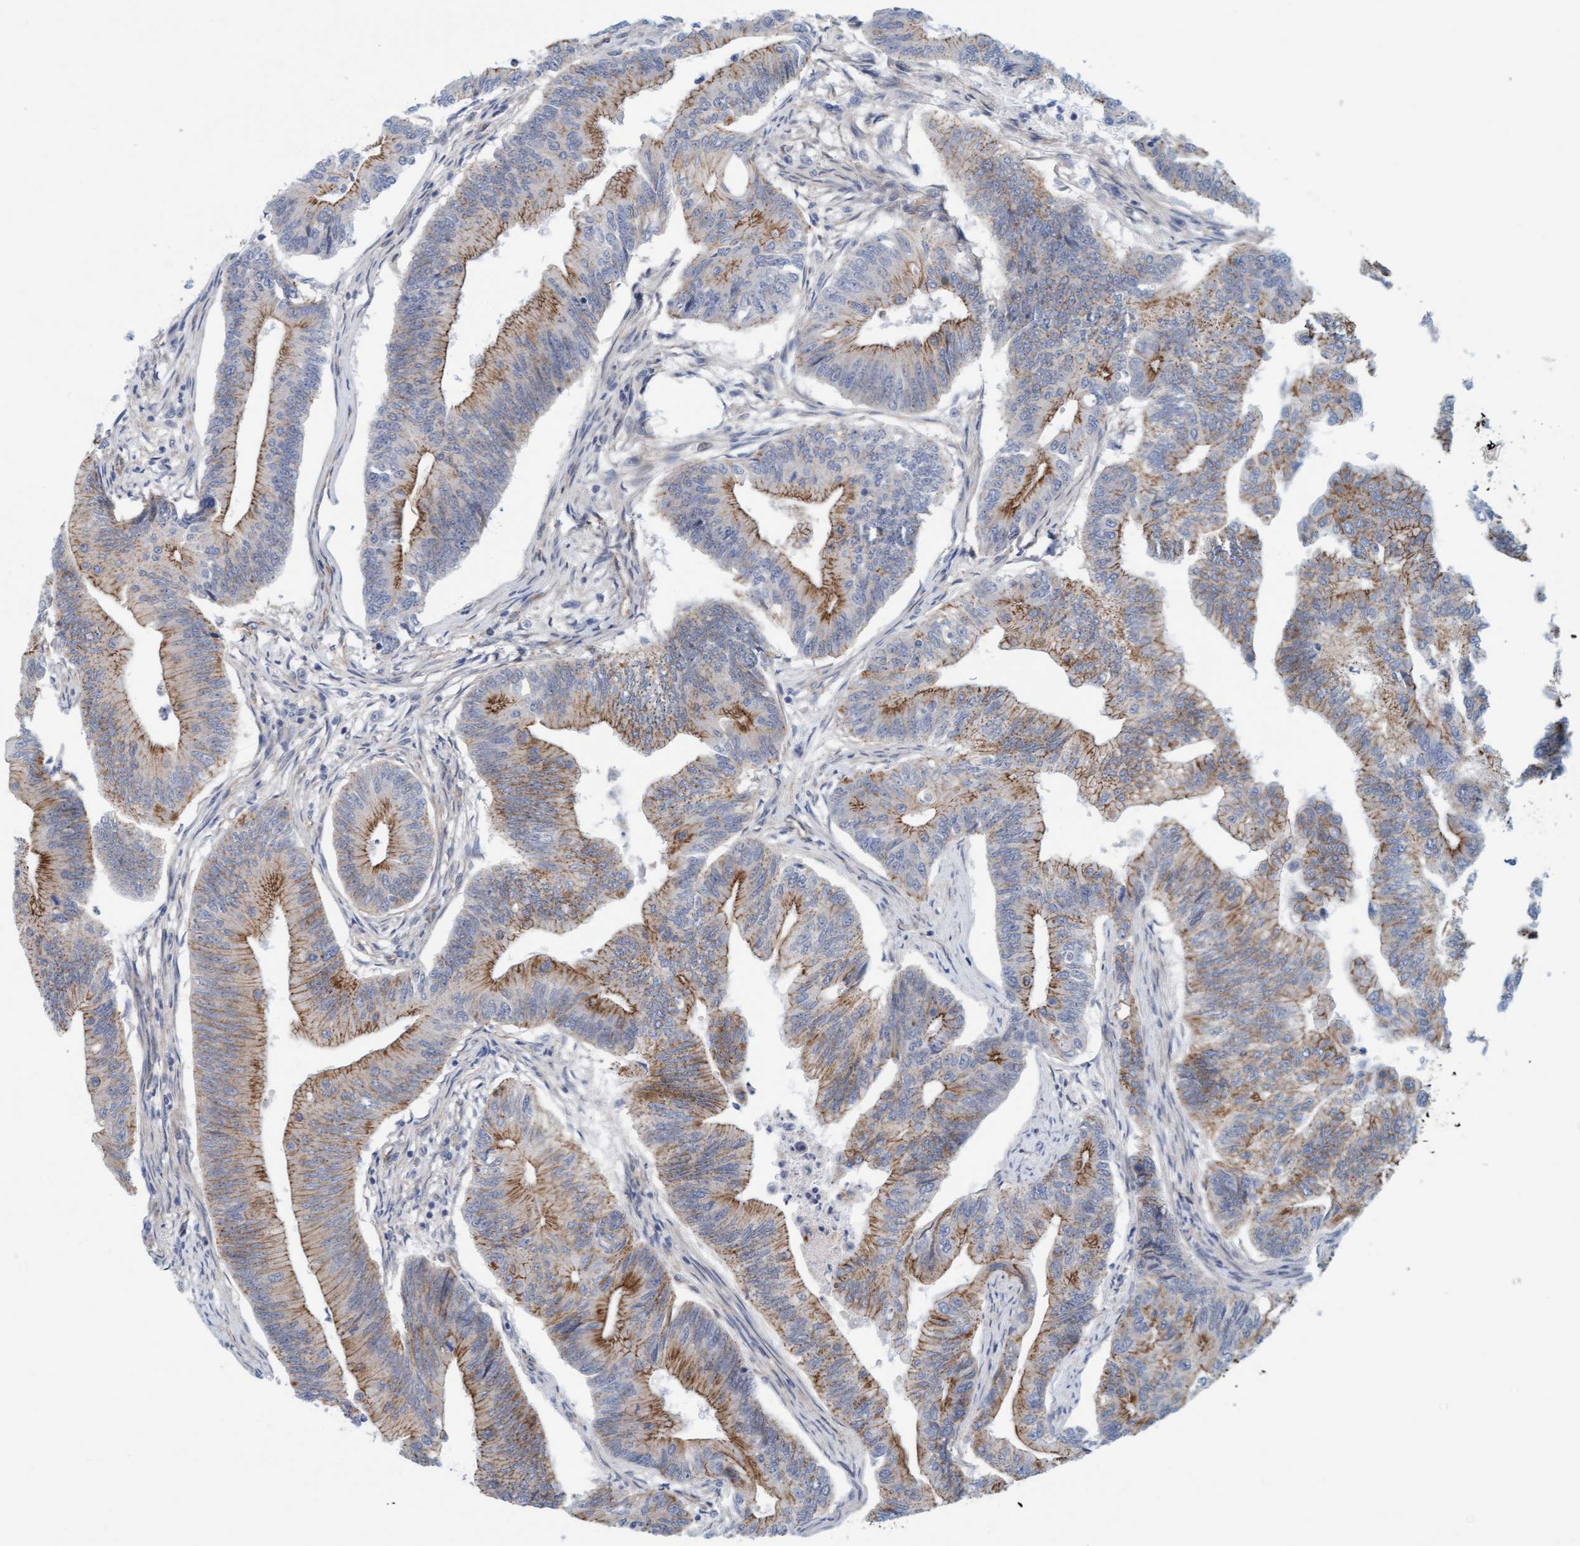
{"staining": {"intensity": "strong", "quantity": "25%-75%", "location": "cytoplasmic/membranous"}, "tissue": "colorectal cancer", "cell_type": "Tumor cells", "image_type": "cancer", "snomed": [{"axis": "morphology", "description": "Adenoma, NOS"}, {"axis": "morphology", "description": "Adenocarcinoma, NOS"}, {"axis": "topography", "description": "Colon"}], "caption": "DAB immunohistochemical staining of human colorectal adenoma demonstrates strong cytoplasmic/membranous protein positivity in about 25%-75% of tumor cells. The protein of interest is shown in brown color, while the nuclei are stained blue.", "gene": "KRBA2", "patient": {"sex": "male", "age": 79}}